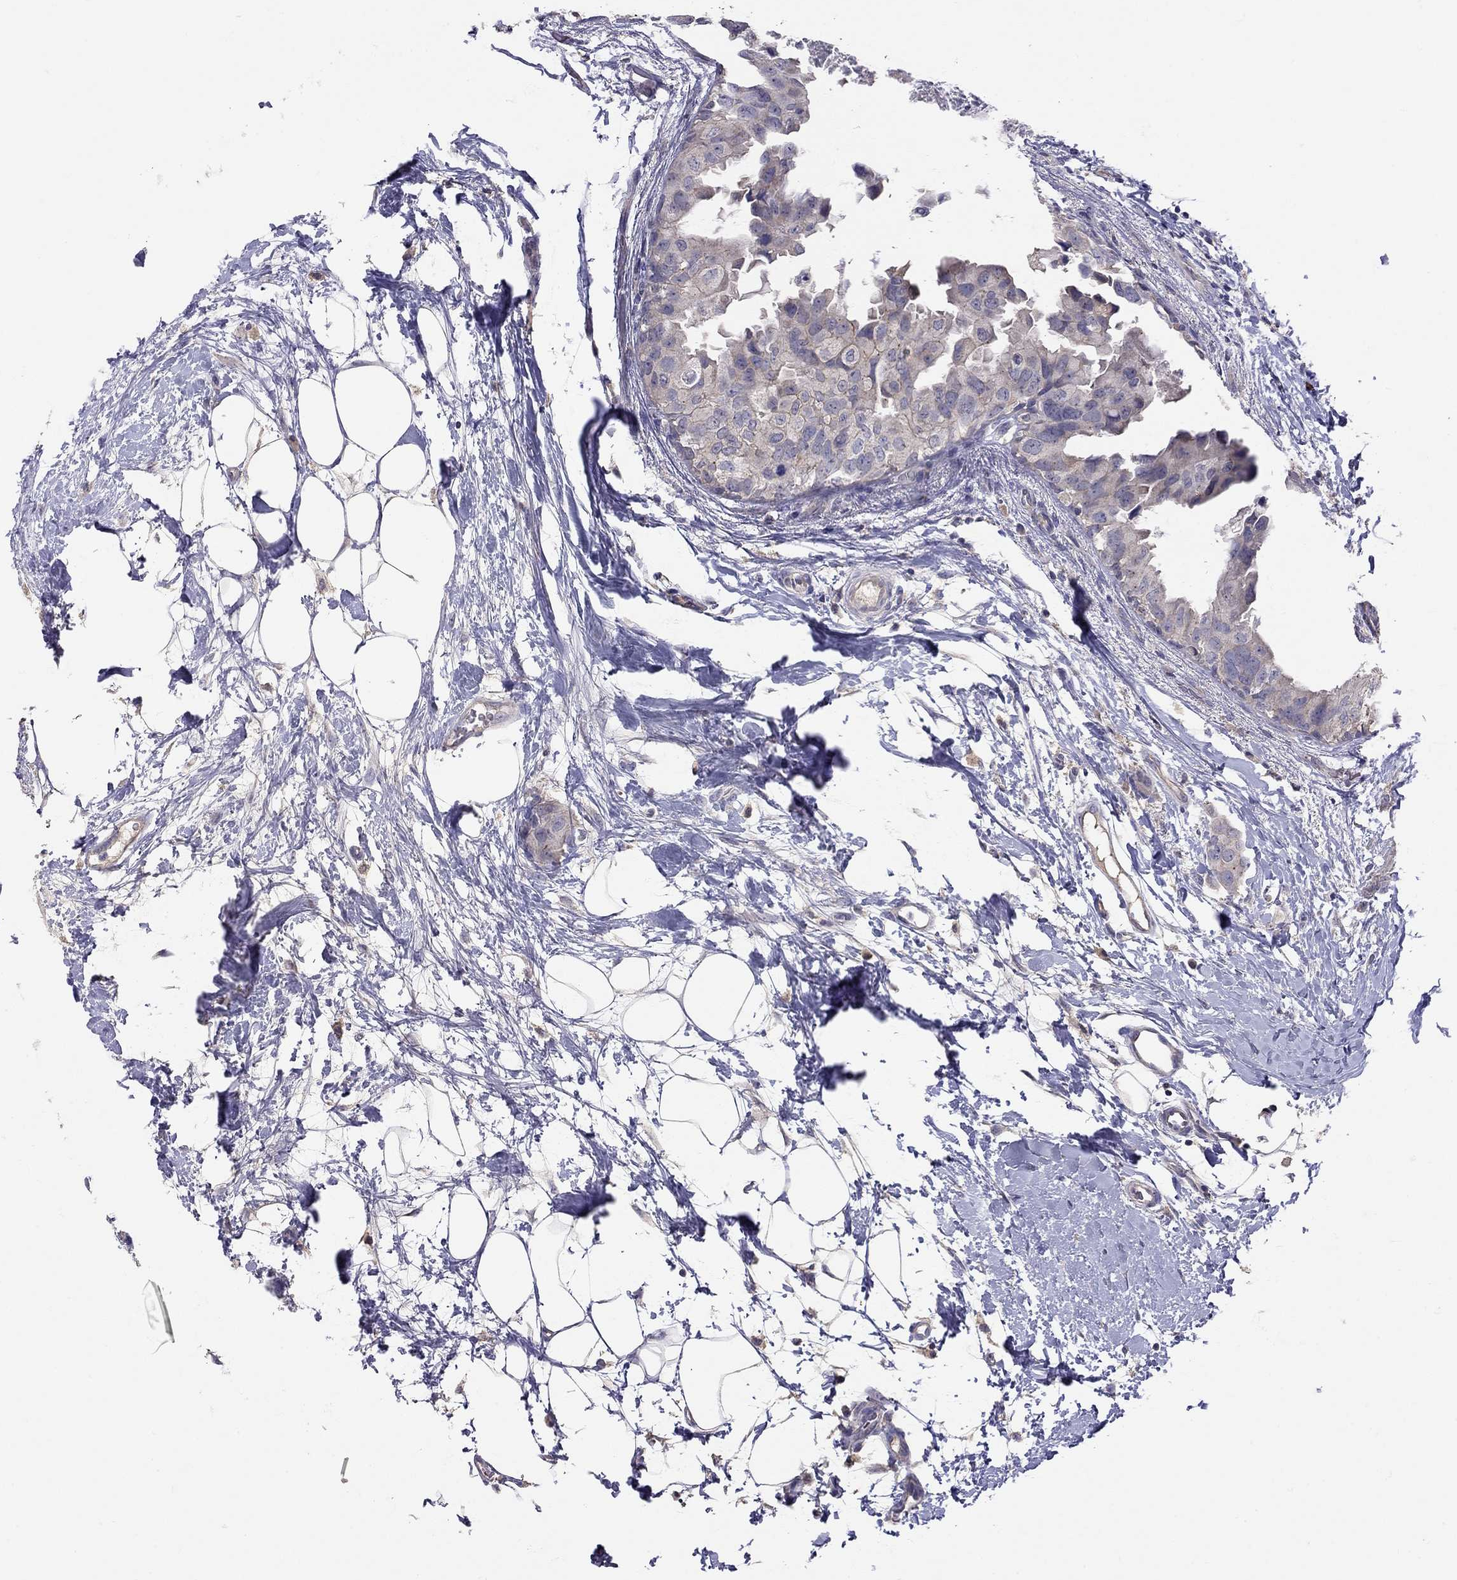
{"staining": {"intensity": "negative", "quantity": "none", "location": "none"}, "tissue": "breast cancer", "cell_type": "Tumor cells", "image_type": "cancer", "snomed": [{"axis": "morphology", "description": "Normal tissue, NOS"}, {"axis": "morphology", "description": "Duct carcinoma"}, {"axis": "topography", "description": "Breast"}], "caption": "DAB (3,3'-diaminobenzidine) immunohistochemical staining of human breast intraductal carcinoma exhibits no significant expression in tumor cells.", "gene": "RTP5", "patient": {"sex": "female", "age": 40}}